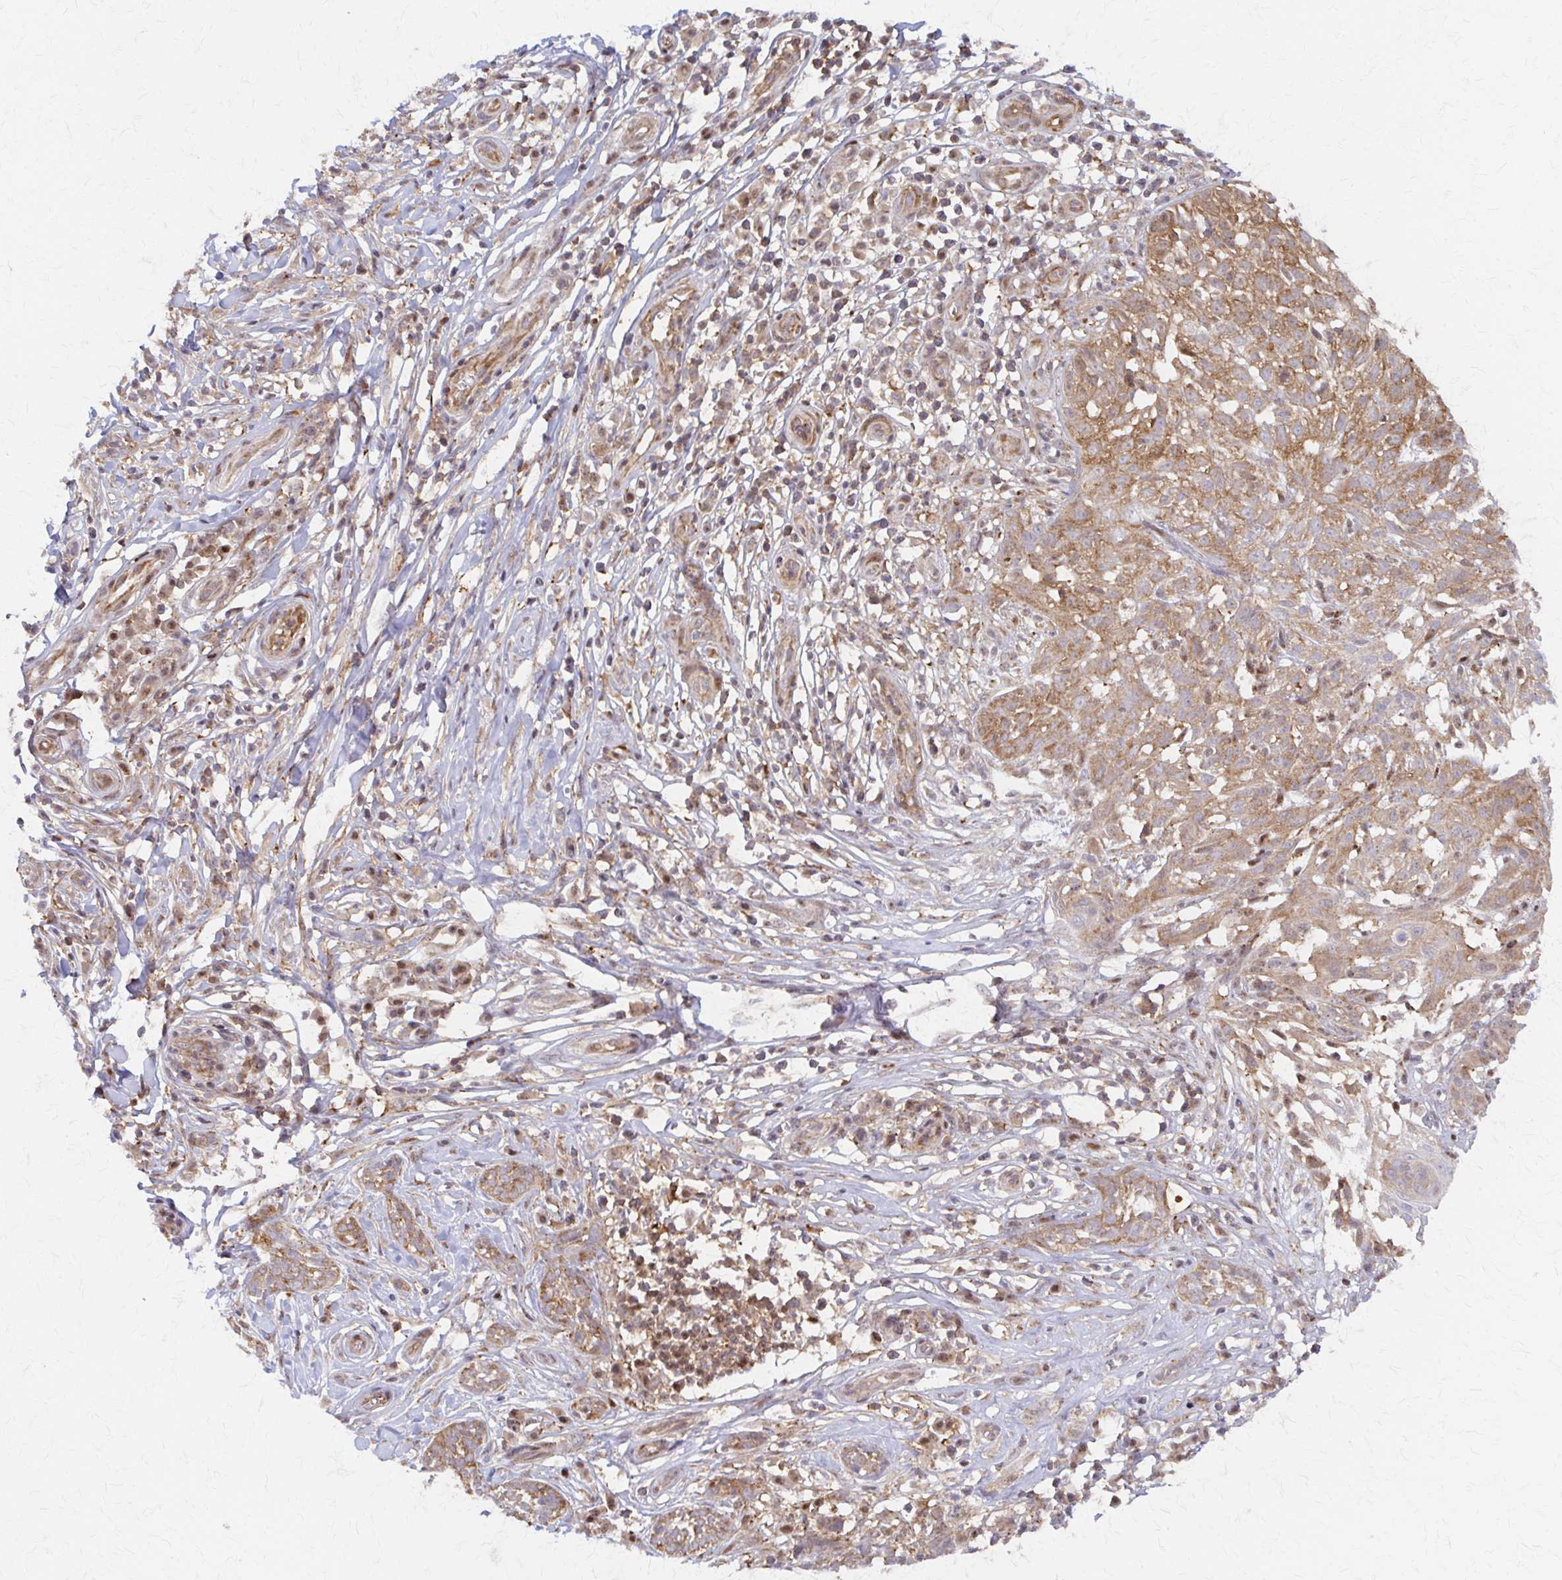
{"staining": {"intensity": "moderate", "quantity": ">75%", "location": "cytoplasmic/membranous"}, "tissue": "skin cancer", "cell_type": "Tumor cells", "image_type": "cancer", "snomed": [{"axis": "morphology", "description": "Basal cell carcinoma"}, {"axis": "topography", "description": "Skin"}, {"axis": "topography", "description": "Skin, foot"}], "caption": "About >75% of tumor cells in human basal cell carcinoma (skin) demonstrate moderate cytoplasmic/membranous protein positivity as visualized by brown immunohistochemical staining.", "gene": "ARHGAP35", "patient": {"sex": "female", "age": 86}}